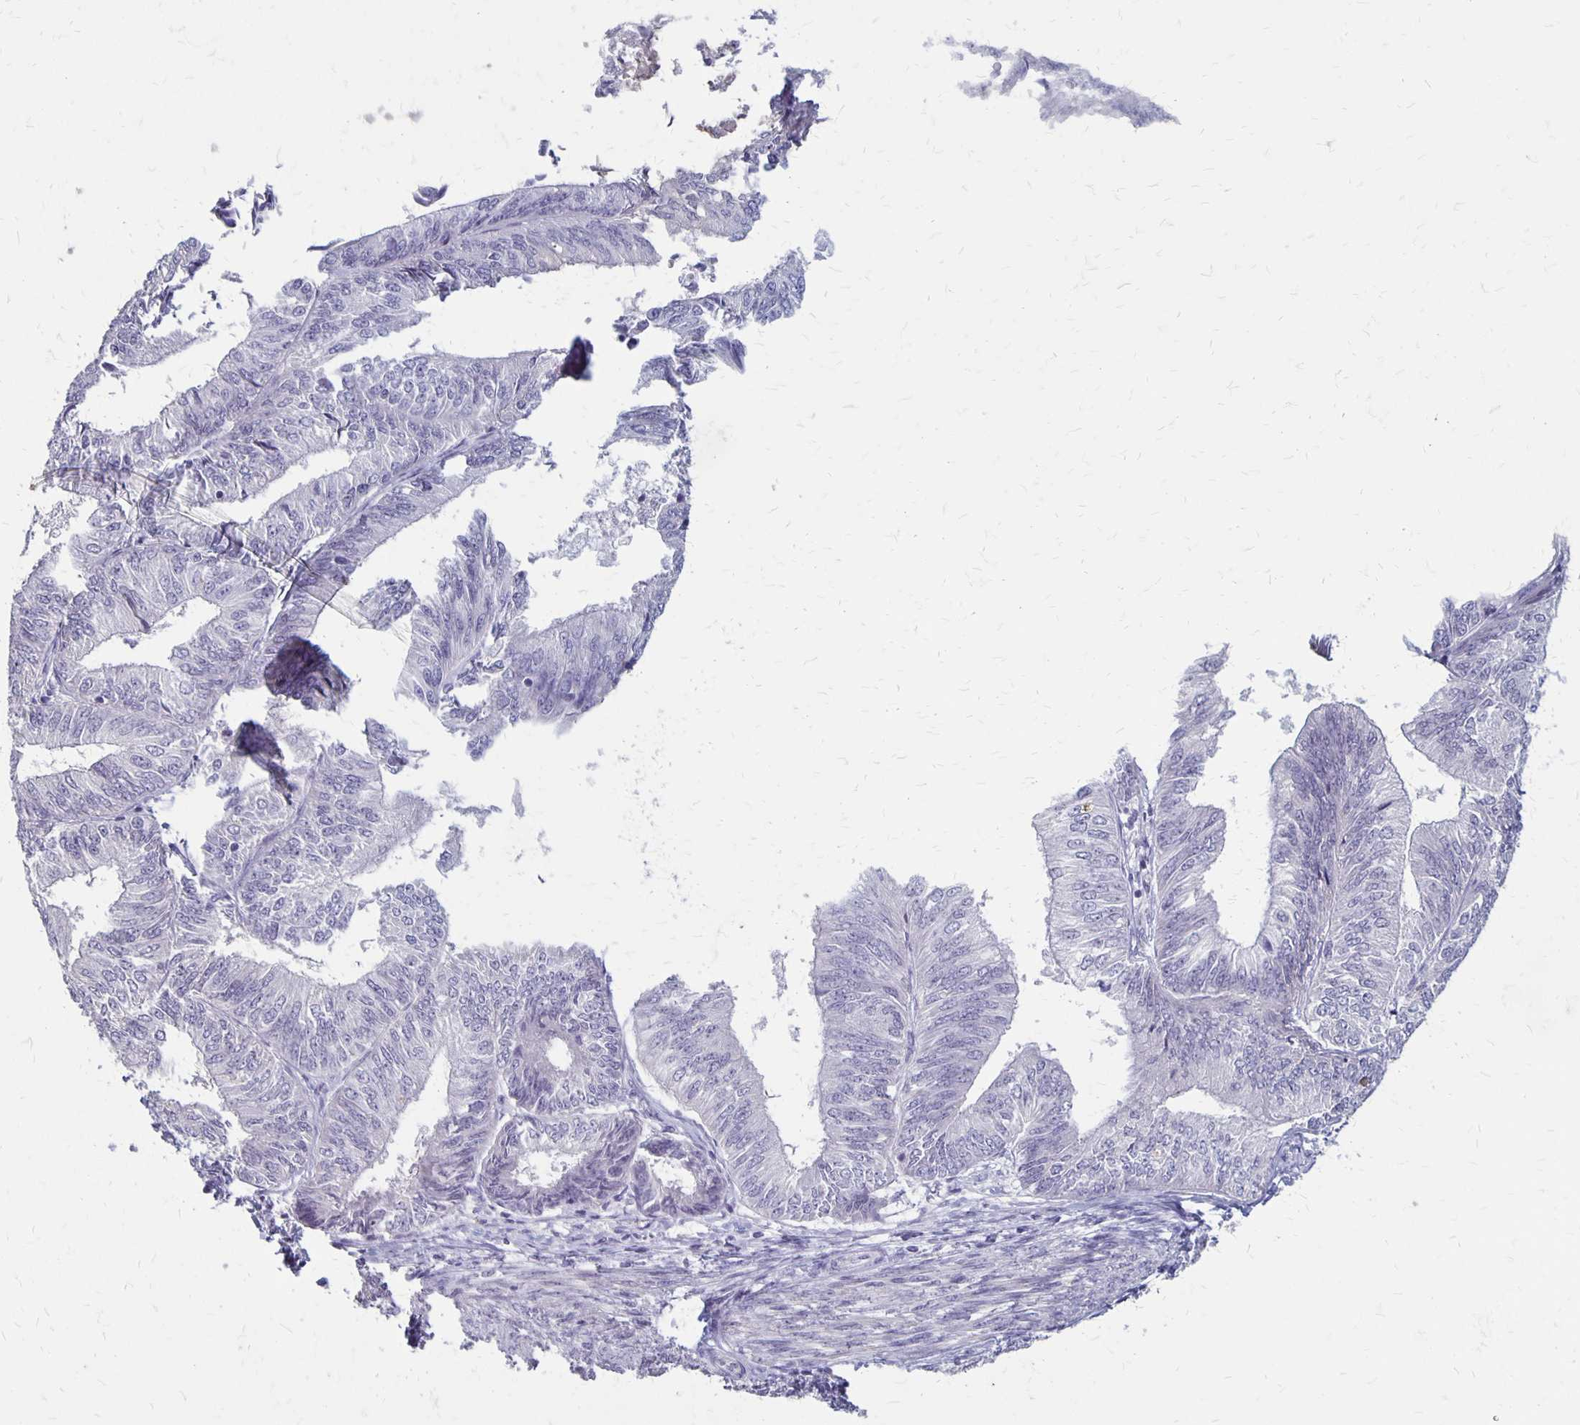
{"staining": {"intensity": "negative", "quantity": "none", "location": "none"}, "tissue": "endometrial cancer", "cell_type": "Tumor cells", "image_type": "cancer", "snomed": [{"axis": "morphology", "description": "Adenocarcinoma, NOS"}, {"axis": "topography", "description": "Endometrium"}], "caption": "IHC micrograph of neoplastic tissue: human endometrial cancer stained with DAB demonstrates no significant protein positivity in tumor cells.", "gene": "SEPTIN5", "patient": {"sex": "female", "age": 58}}